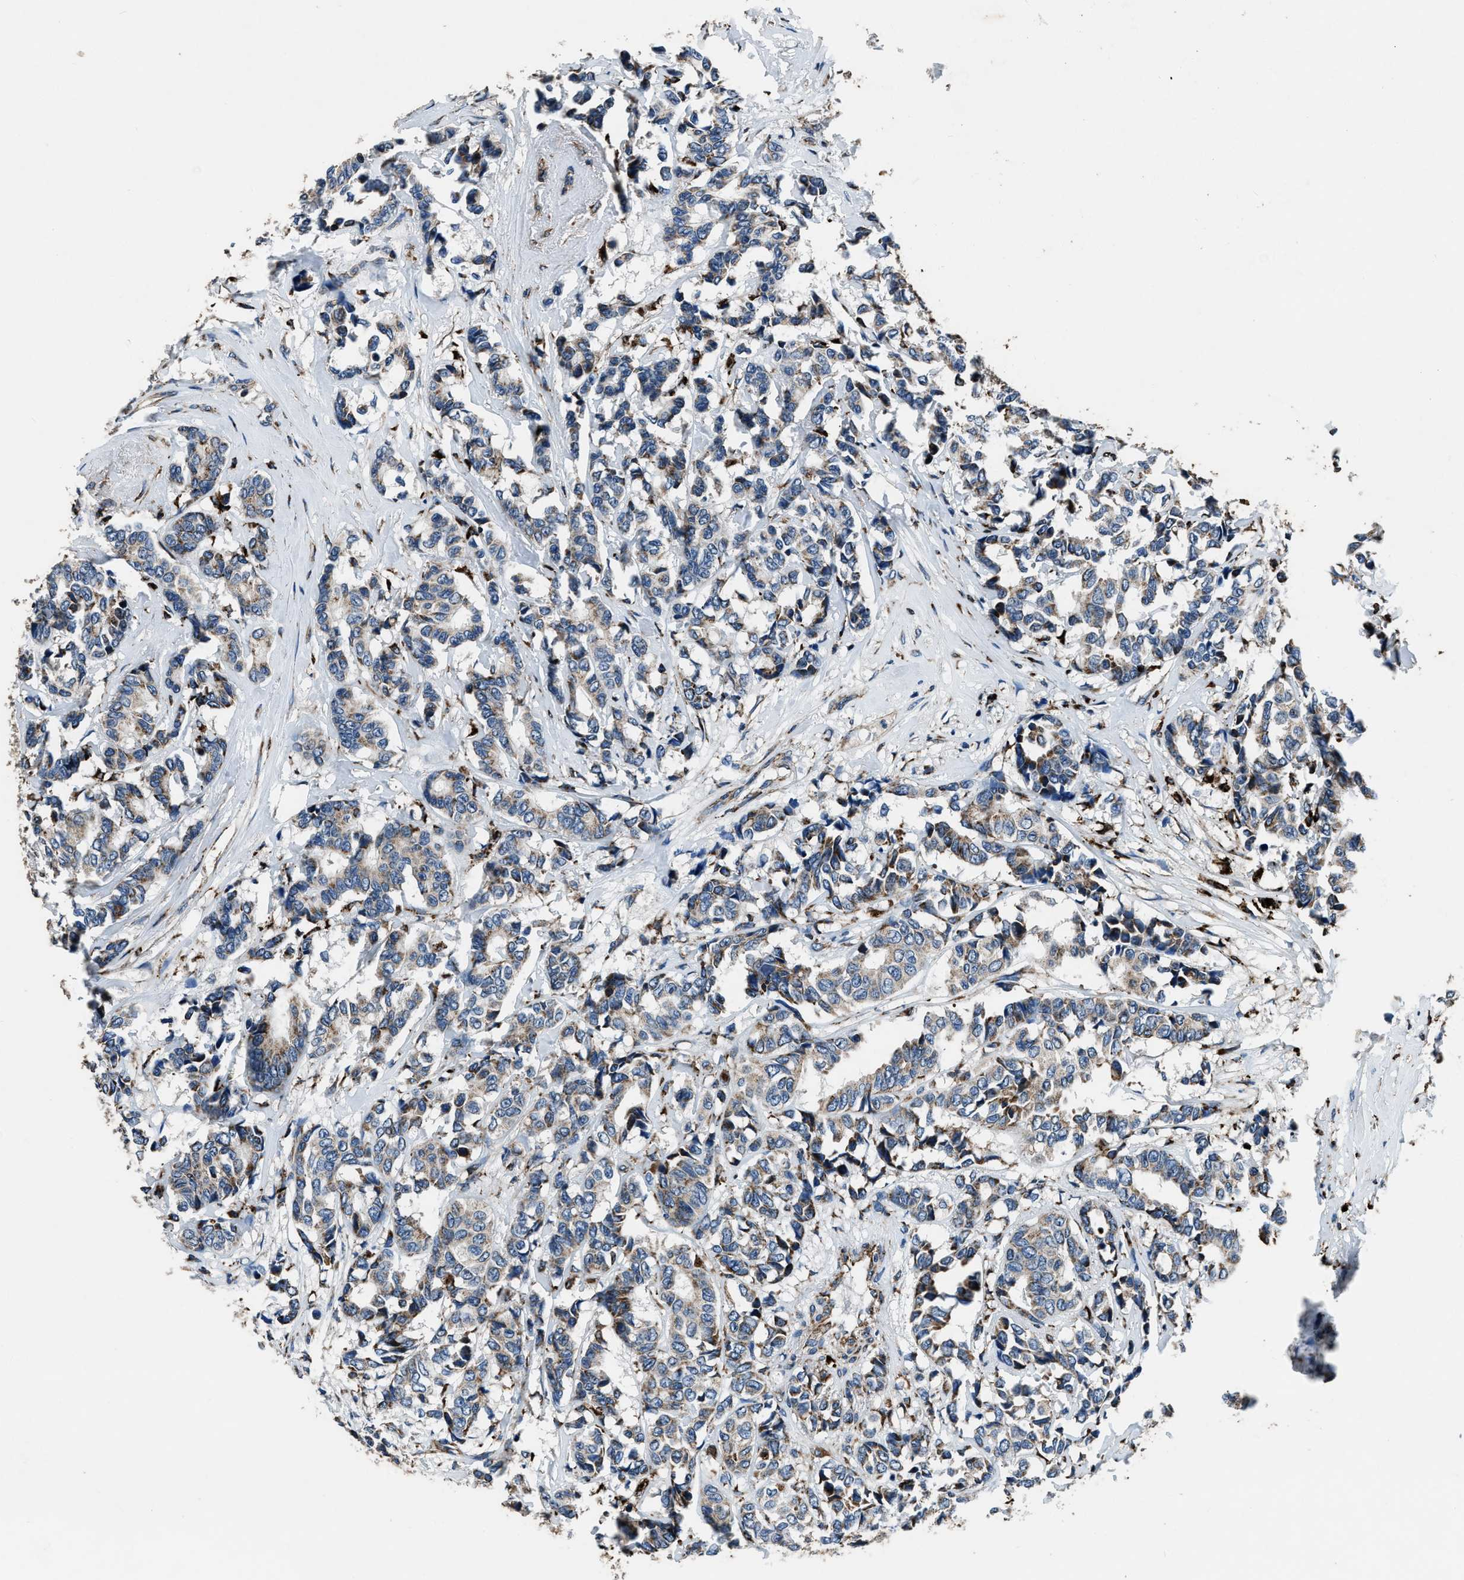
{"staining": {"intensity": "moderate", "quantity": "25%-75%", "location": "cytoplasmic/membranous"}, "tissue": "breast cancer", "cell_type": "Tumor cells", "image_type": "cancer", "snomed": [{"axis": "morphology", "description": "Duct carcinoma"}, {"axis": "topography", "description": "Breast"}], "caption": "About 25%-75% of tumor cells in human breast infiltrating ductal carcinoma display moderate cytoplasmic/membranous protein expression as visualized by brown immunohistochemical staining.", "gene": "OGDH", "patient": {"sex": "female", "age": 87}}